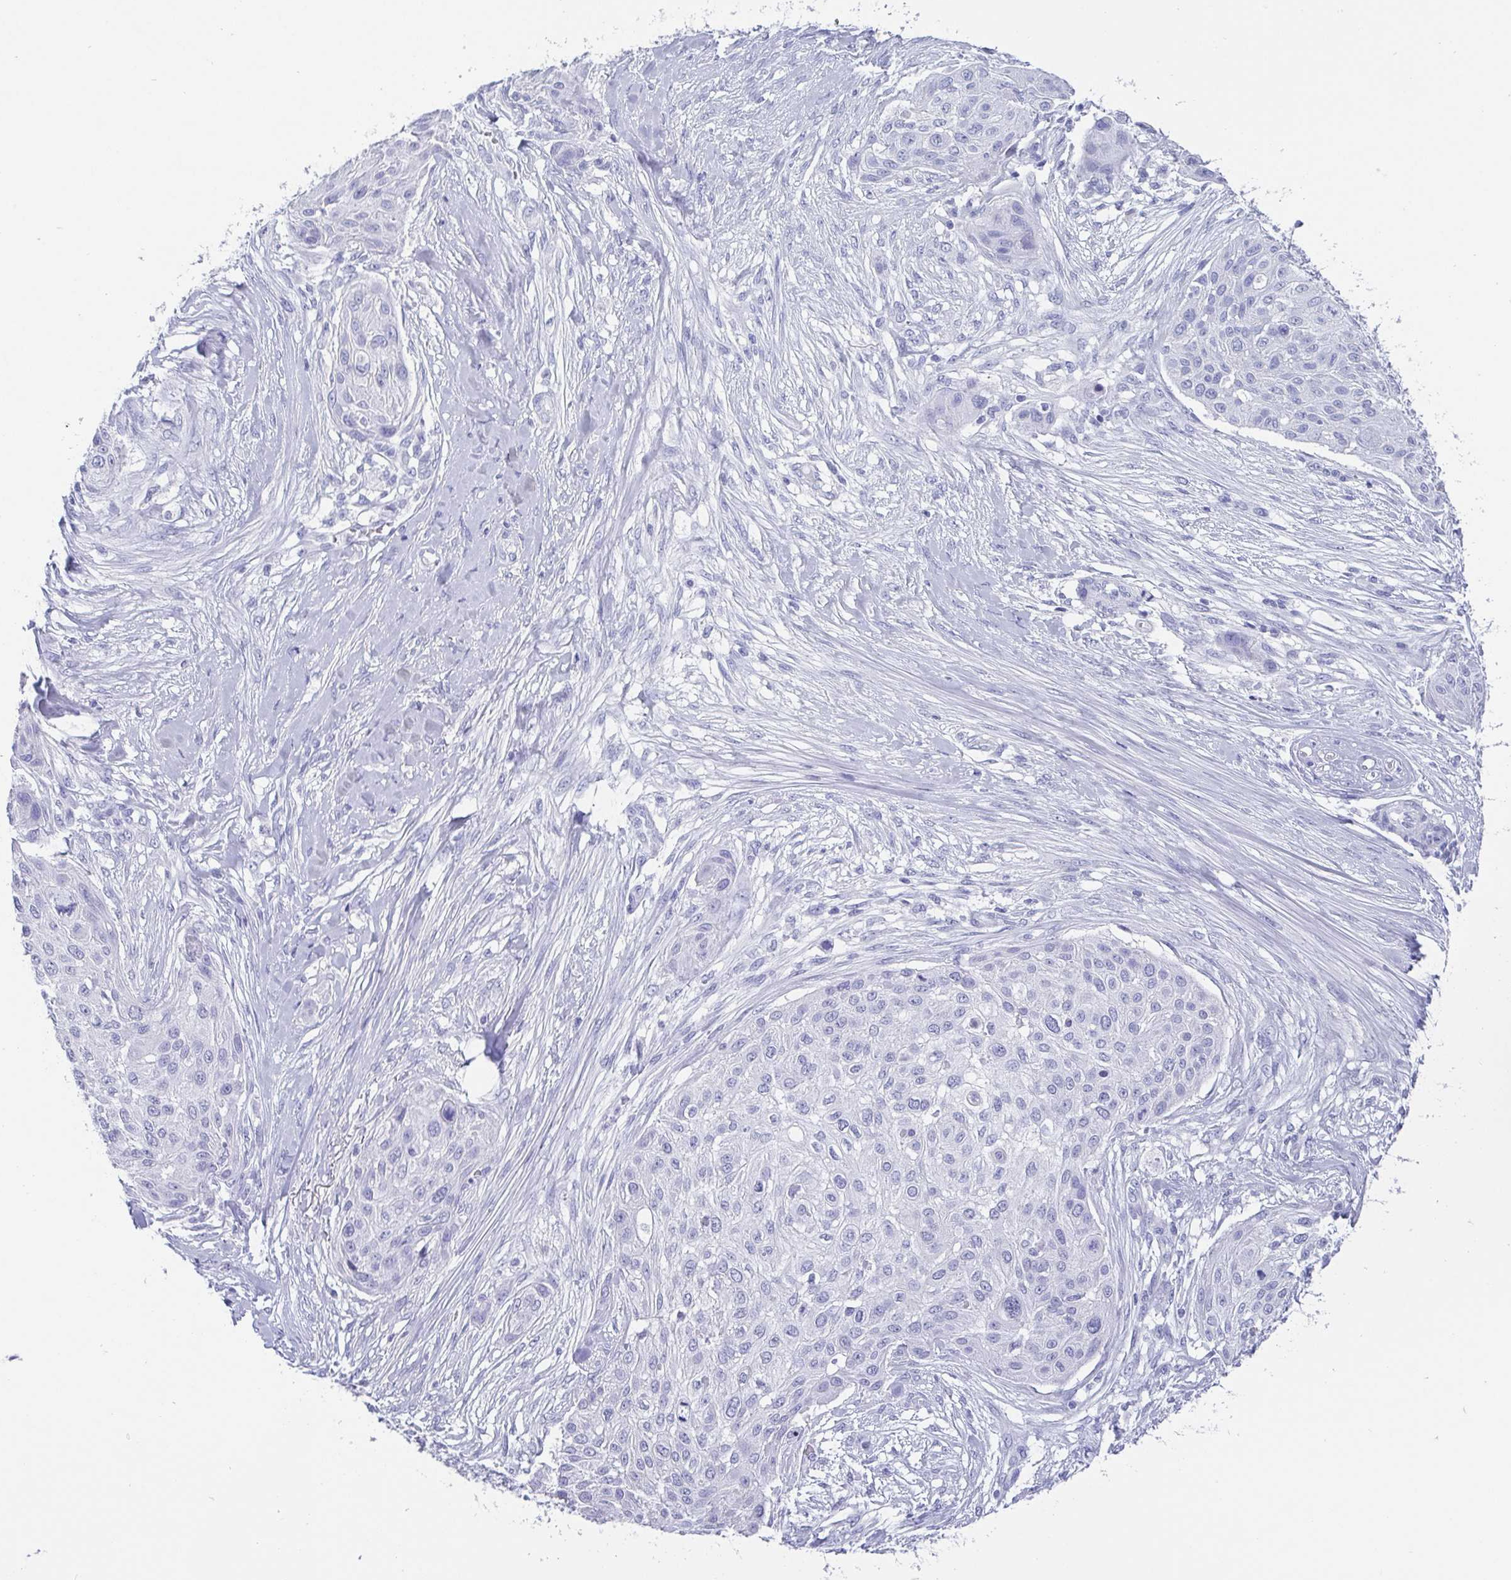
{"staining": {"intensity": "negative", "quantity": "none", "location": "none"}, "tissue": "skin cancer", "cell_type": "Tumor cells", "image_type": "cancer", "snomed": [{"axis": "morphology", "description": "Squamous cell carcinoma, NOS"}, {"axis": "topography", "description": "Skin"}], "caption": "The histopathology image shows no staining of tumor cells in squamous cell carcinoma (skin).", "gene": "SCGN", "patient": {"sex": "female", "age": 87}}